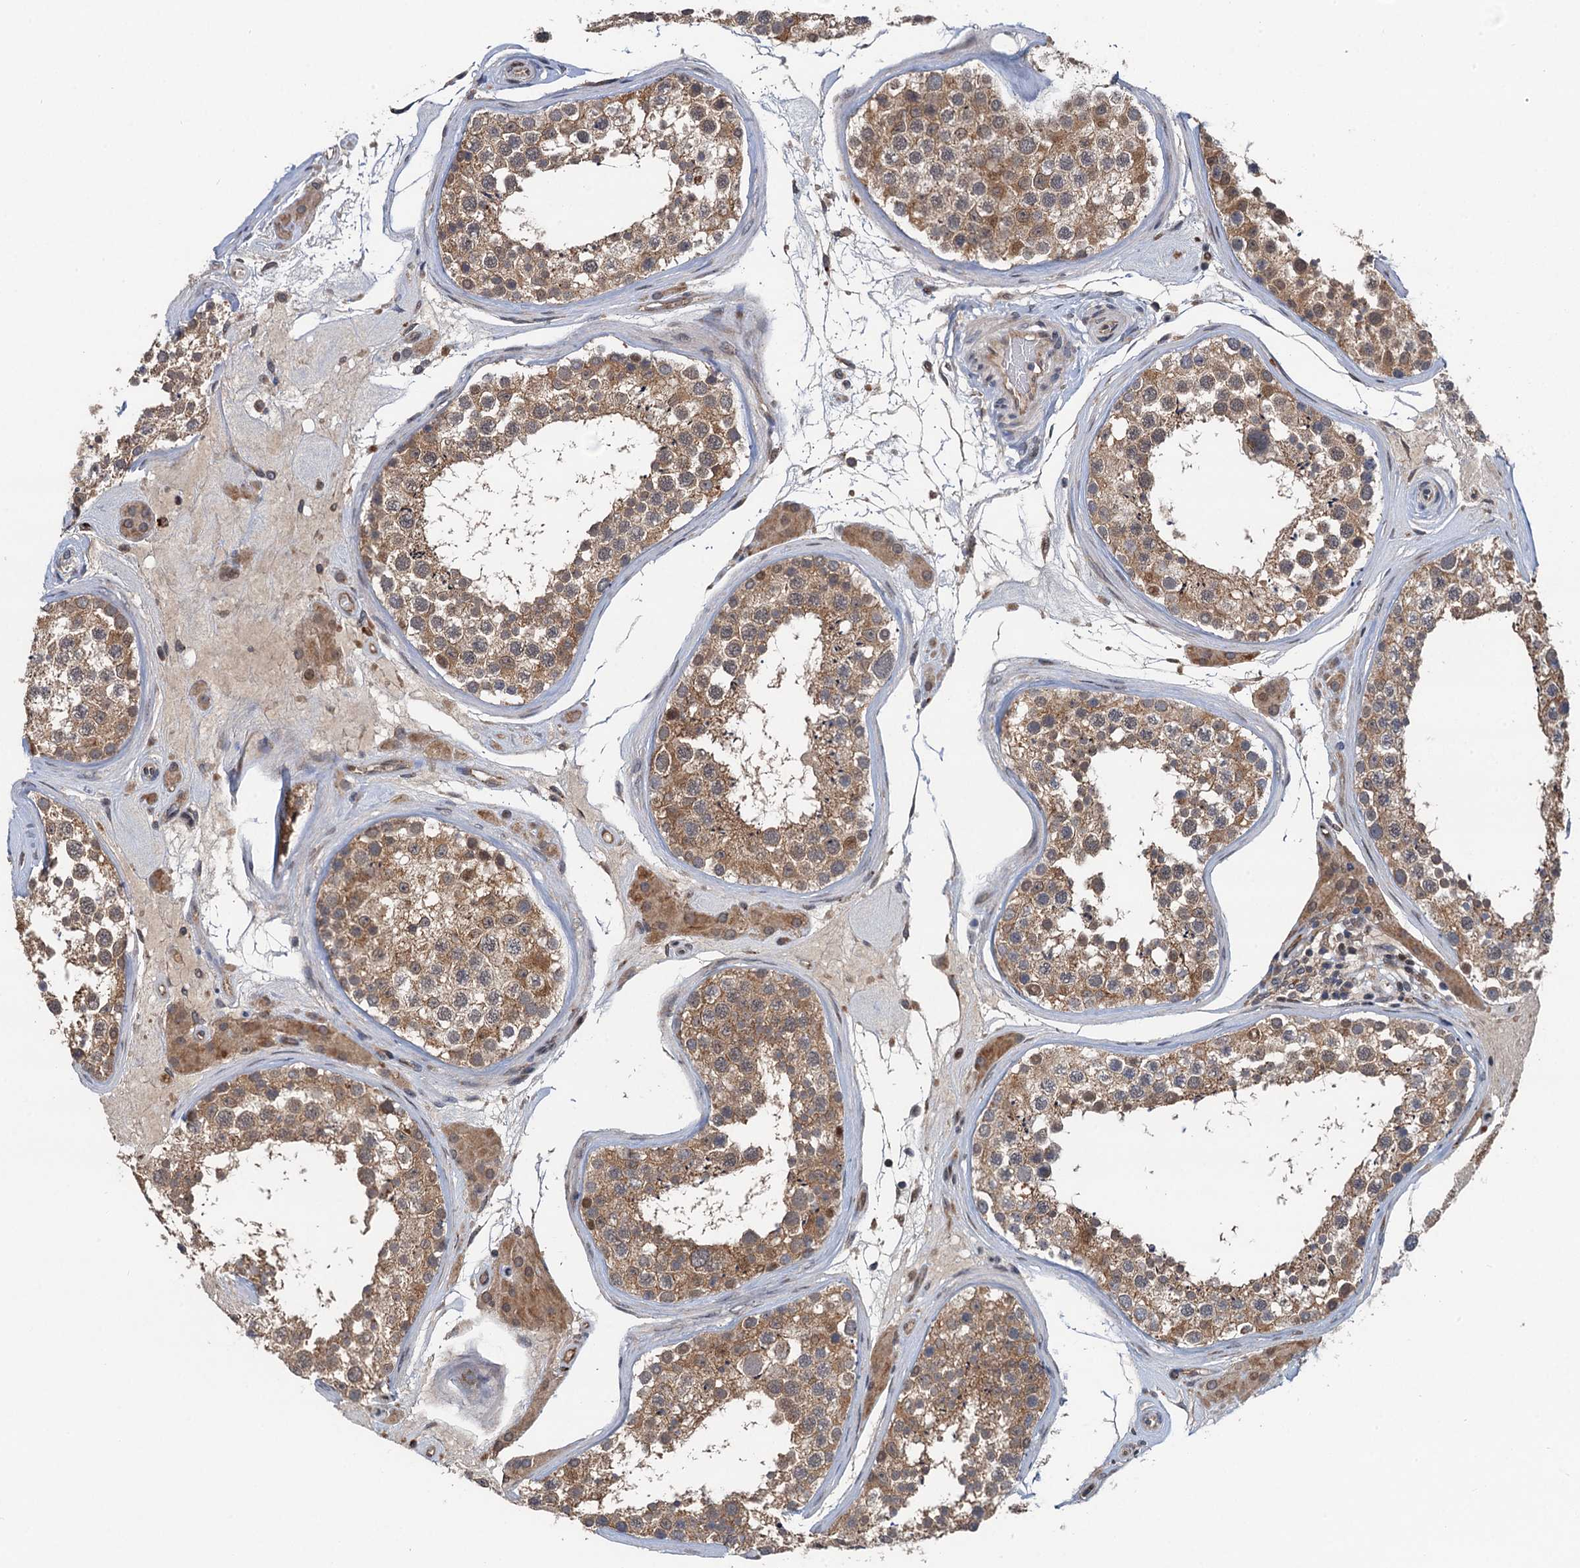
{"staining": {"intensity": "moderate", "quantity": ">75%", "location": "cytoplasmic/membranous"}, "tissue": "testis", "cell_type": "Cells in seminiferous ducts", "image_type": "normal", "snomed": [{"axis": "morphology", "description": "Normal tissue, NOS"}, {"axis": "topography", "description": "Testis"}], "caption": "Immunohistochemistry (IHC) (DAB) staining of unremarkable testis shows moderate cytoplasmic/membranous protein positivity in about >75% of cells in seminiferous ducts.", "gene": "NLRP10", "patient": {"sex": "male", "age": 46}}